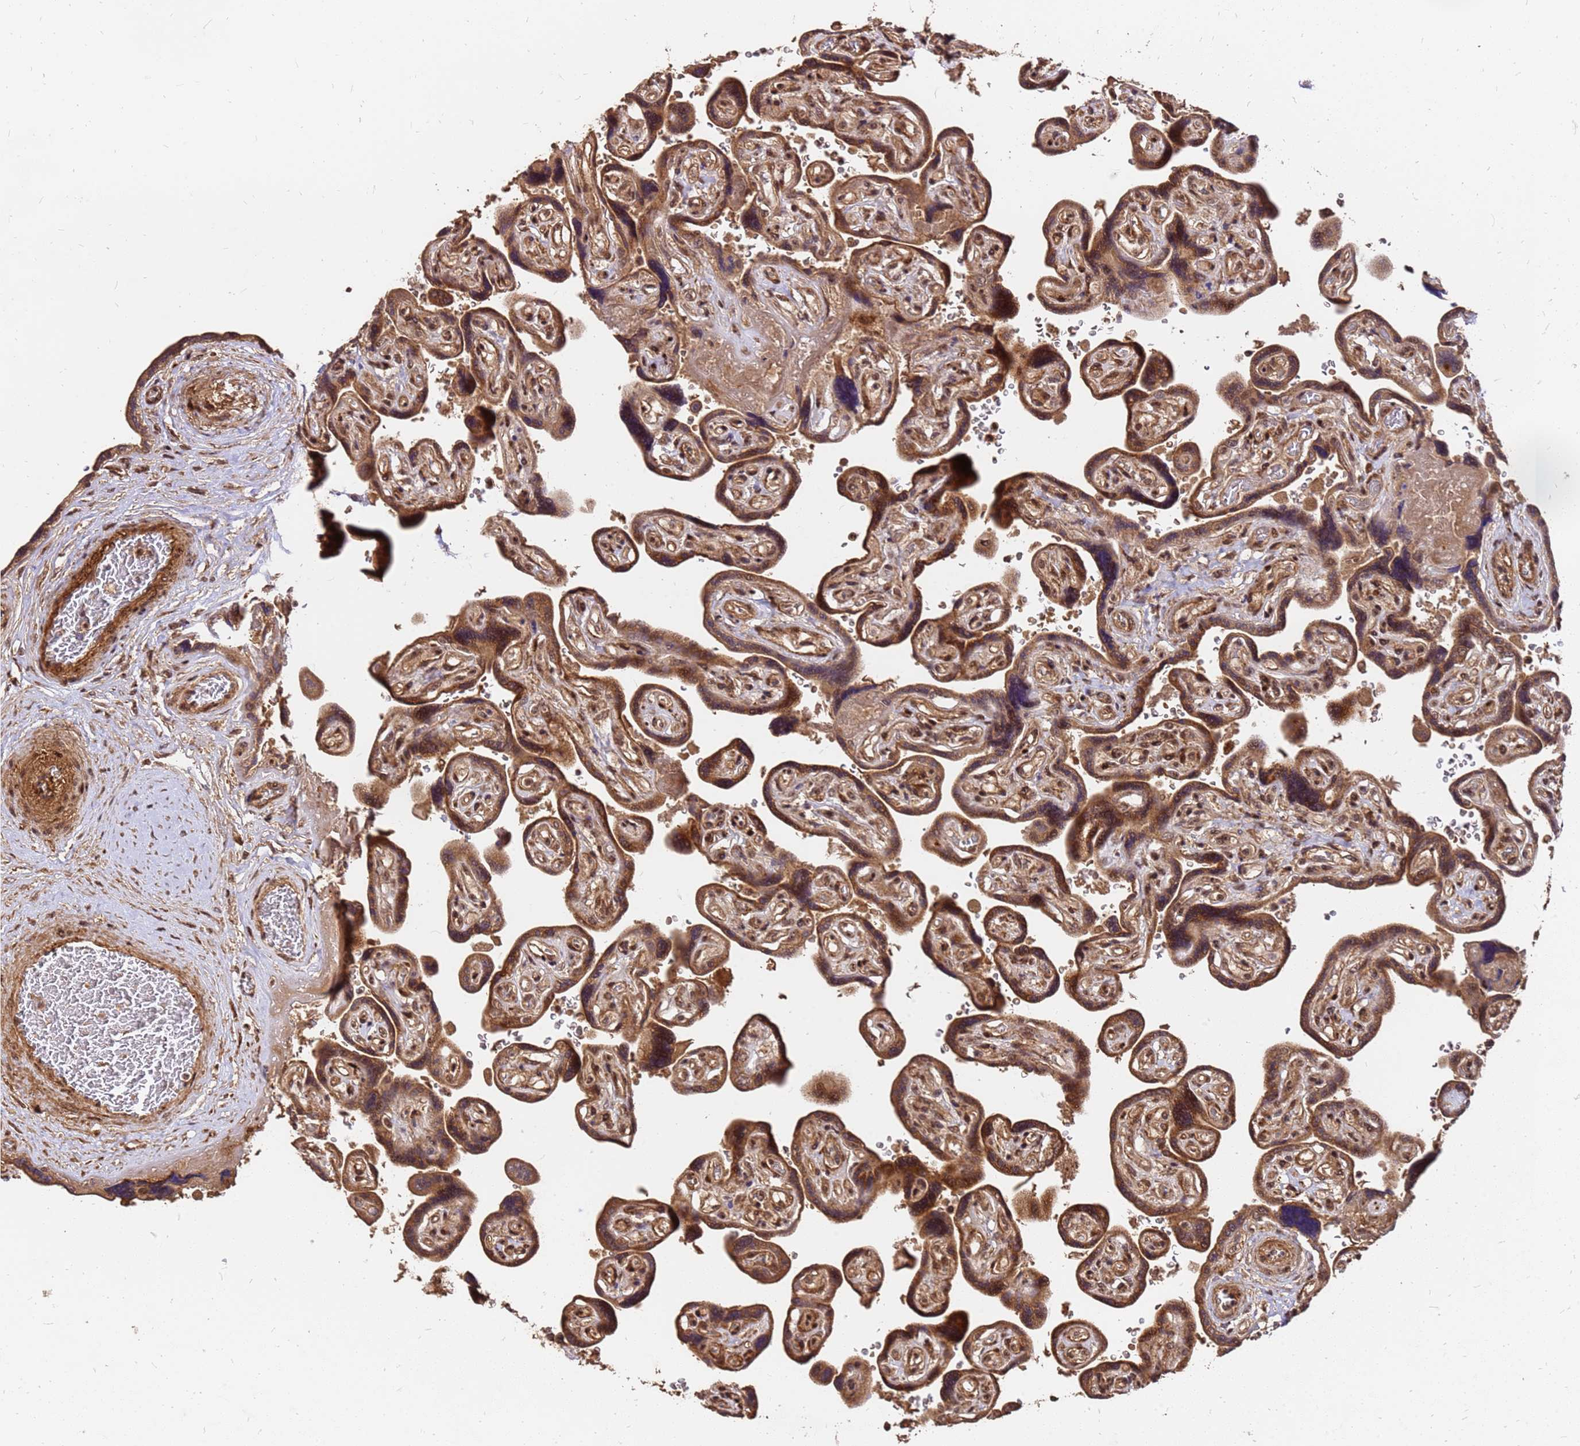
{"staining": {"intensity": "strong", "quantity": ">75%", "location": "cytoplasmic/membranous,nuclear"}, "tissue": "placenta", "cell_type": "Decidual cells", "image_type": "normal", "snomed": [{"axis": "morphology", "description": "Normal tissue, NOS"}, {"axis": "topography", "description": "Placenta"}], "caption": "Immunohistochemistry histopathology image of benign placenta stained for a protein (brown), which exhibits high levels of strong cytoplasmic/membranous,nuclear expression in approximately >75% of decidual cells.", "gene": "GPATCH8", "patient": {"sex": "female", "age": 32}}